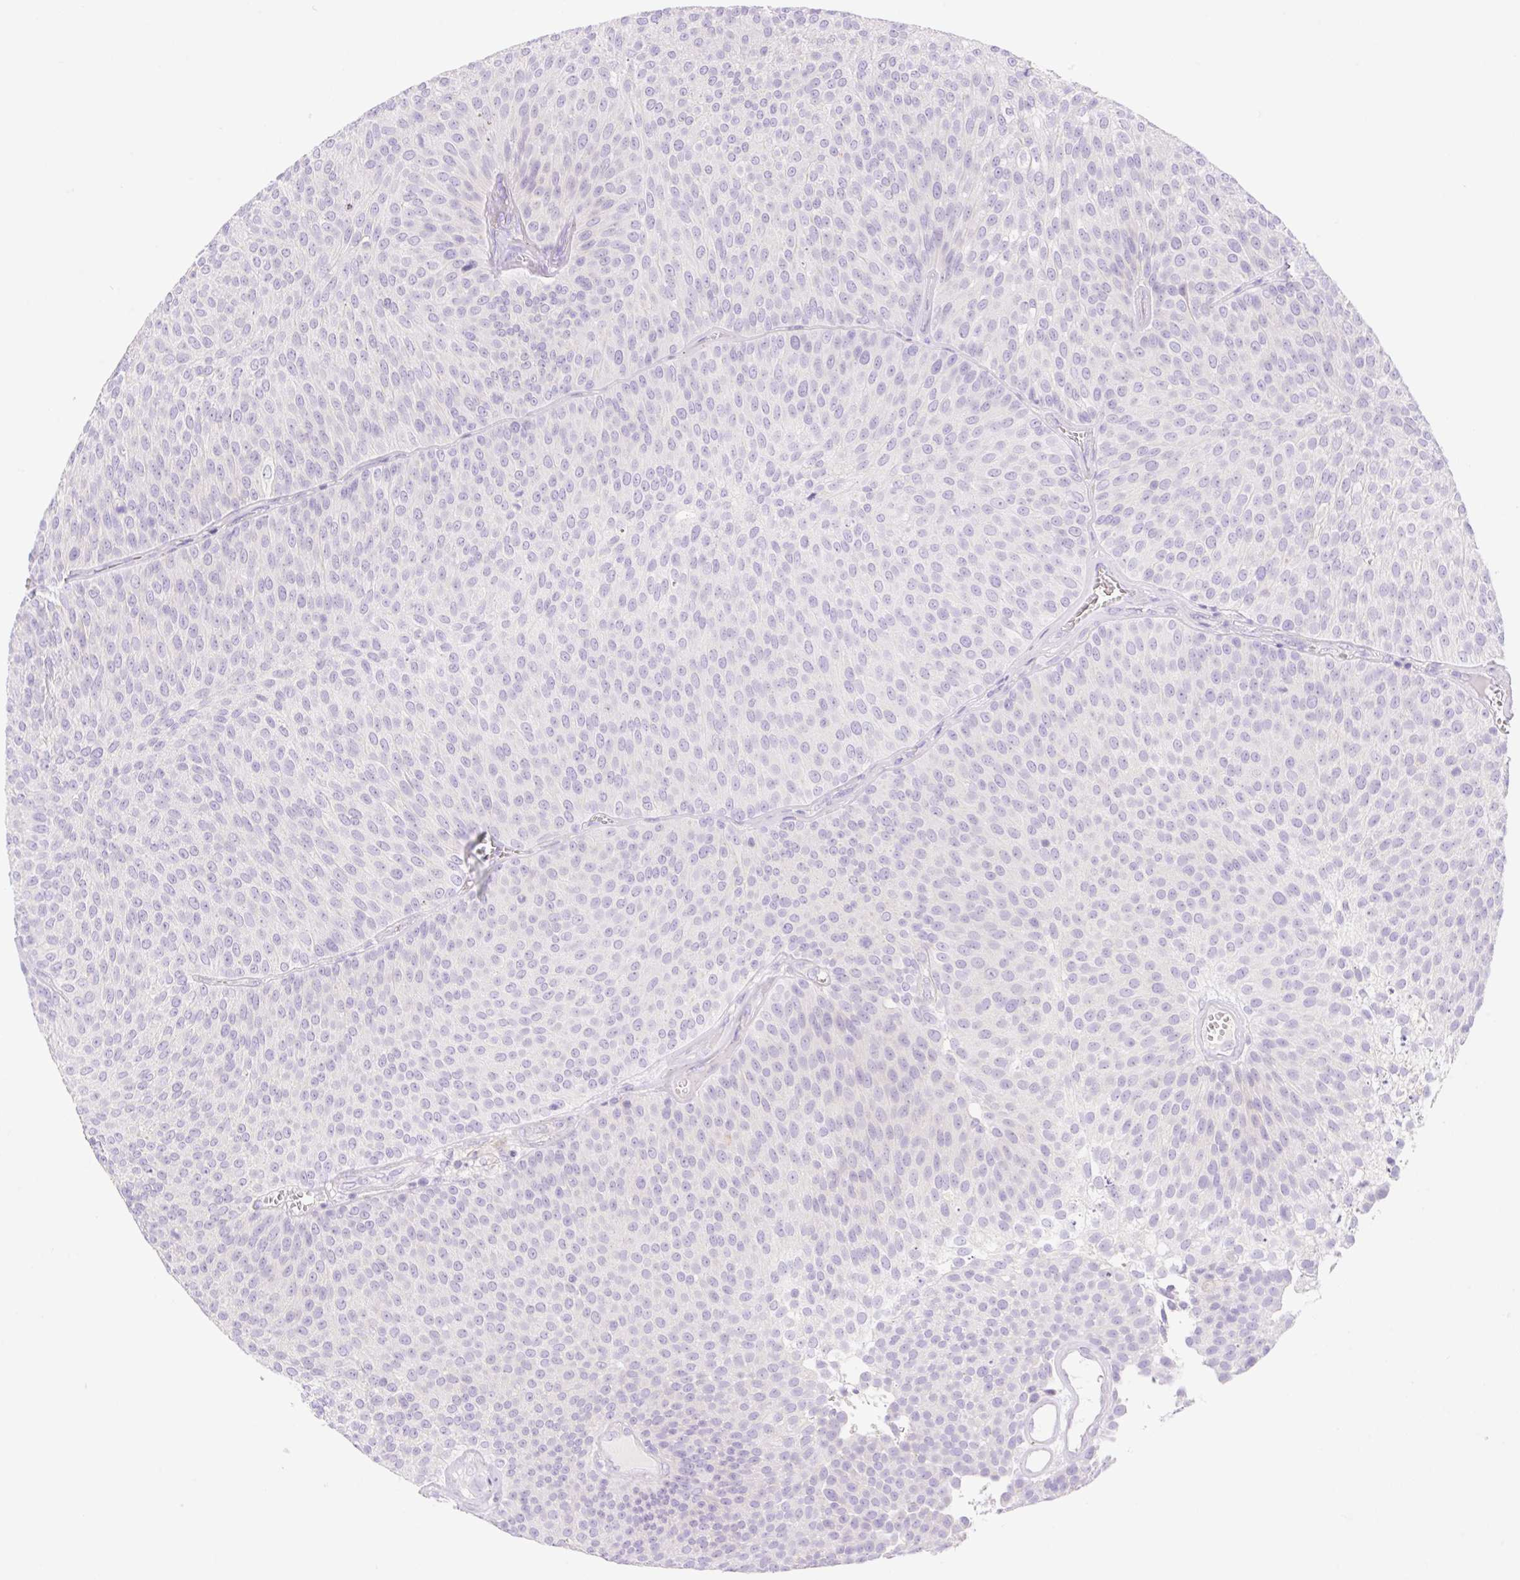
{"staining": {"intensity": "negative", "quantity": "none", "location": "none"}, "tissue": "urothelial cancer", "cell_type": "Tumor cells", "image_type": "cancer", "snomed": [{"axis": "morphology", "description": "Urothelial carcinoma, Low grade"}, {"axis": "topography", "description": "Urinary bladder"}], "caption": "High power microscopy photomicrograph of an immunohistochemistry photomicrograph of urothelial cancer, revealing no significant expression in tumor cells.", "gene": "DENND5A", "patient": {"sex": "female", "age": 79}}